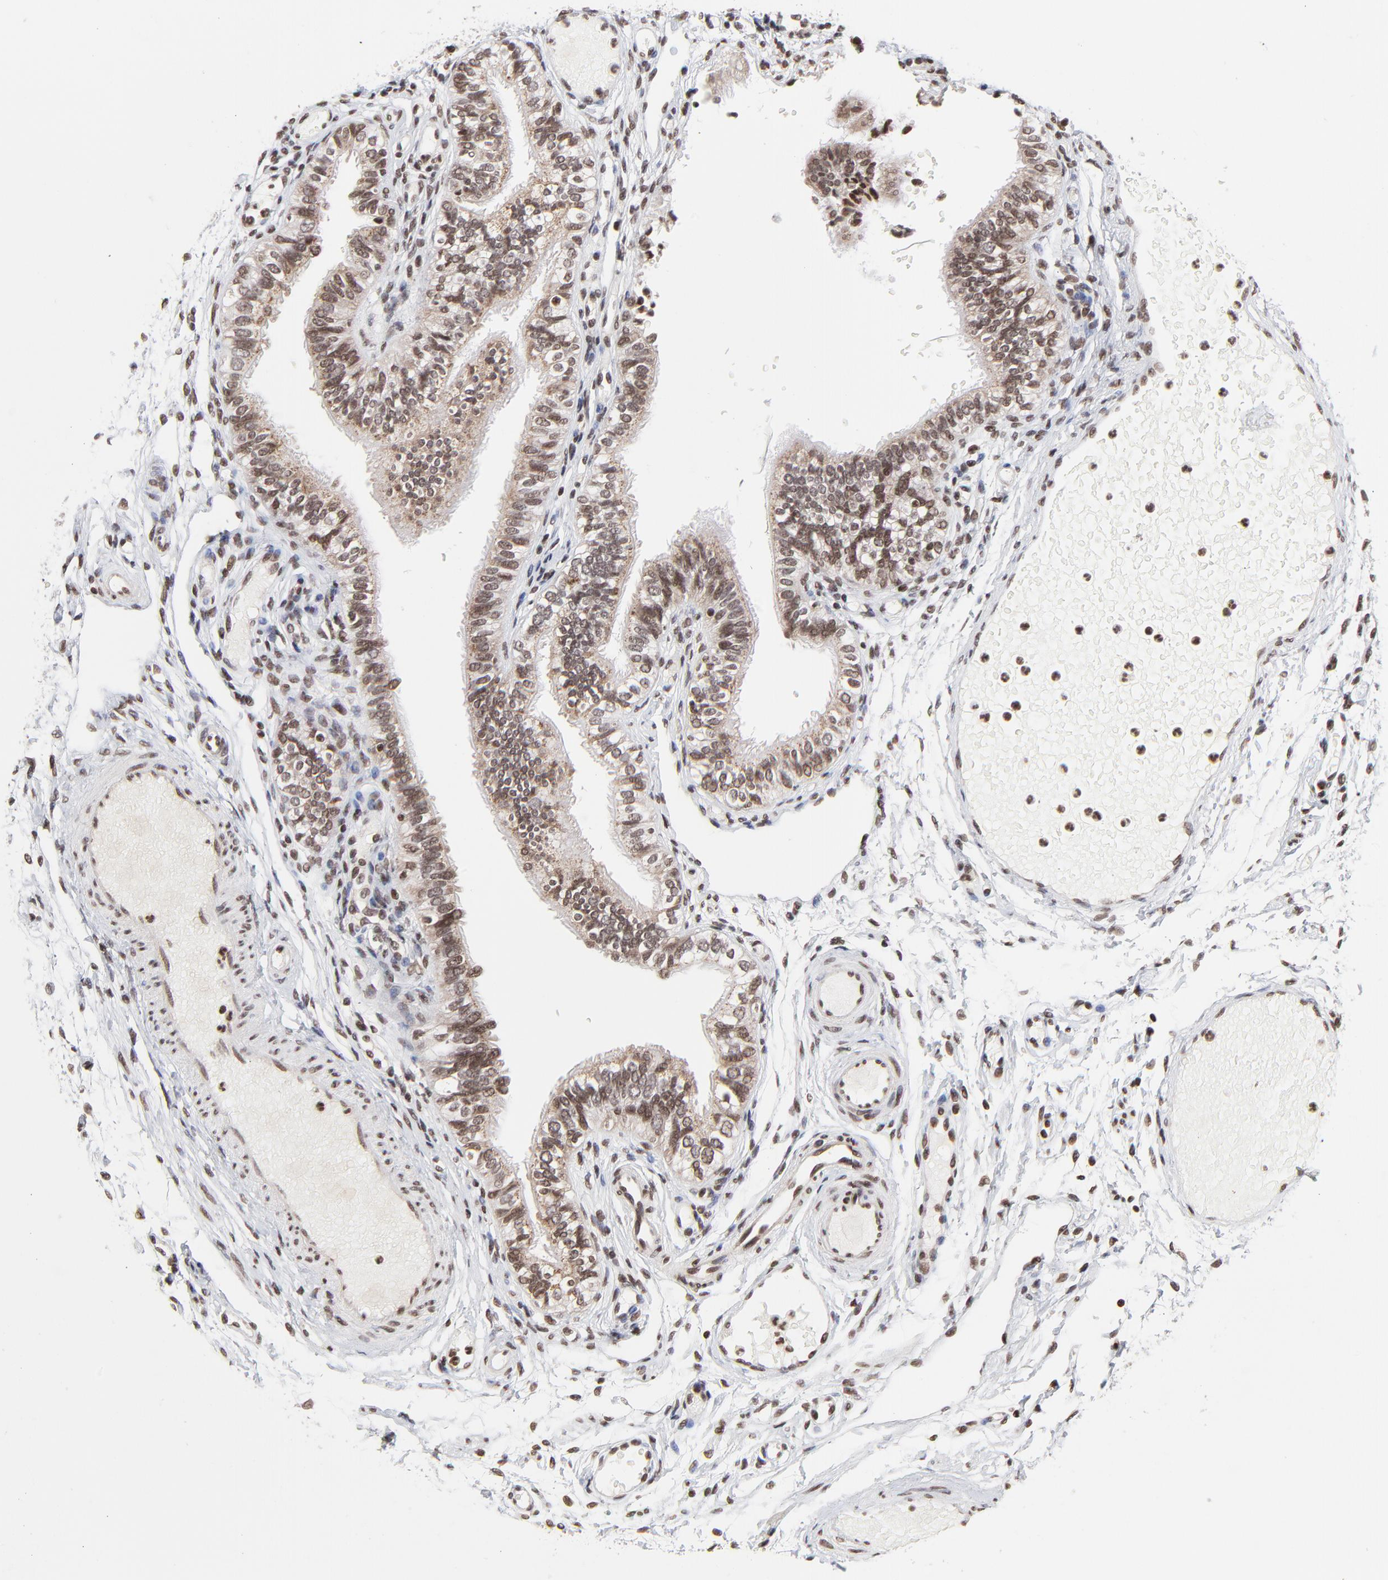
{"staining": {"intensity": "moderate", "quantity": ">75%", "location": "nuclear"}, "tissue": "fallopian tube", "cell_type": "Glandular cells", "image_type": "normal", "snomed": [{"axis": "morphology", "description": "Normal tissue, NOS"}, {"axis": "morphology", "description": "Dermoid, NOS"}, {"axis": "topography", "description": "Fallopian tube"}], "caption": "The image shows immunohistochemical staining of normal fallopian tube. There is moderate nuclear staining is seen in about >75% of glandular cells. (Brightfield microscopy of DAB IHC at high magnification).", "gene": "ZNF777", "patient": {"sex": "female", "age": 33}}